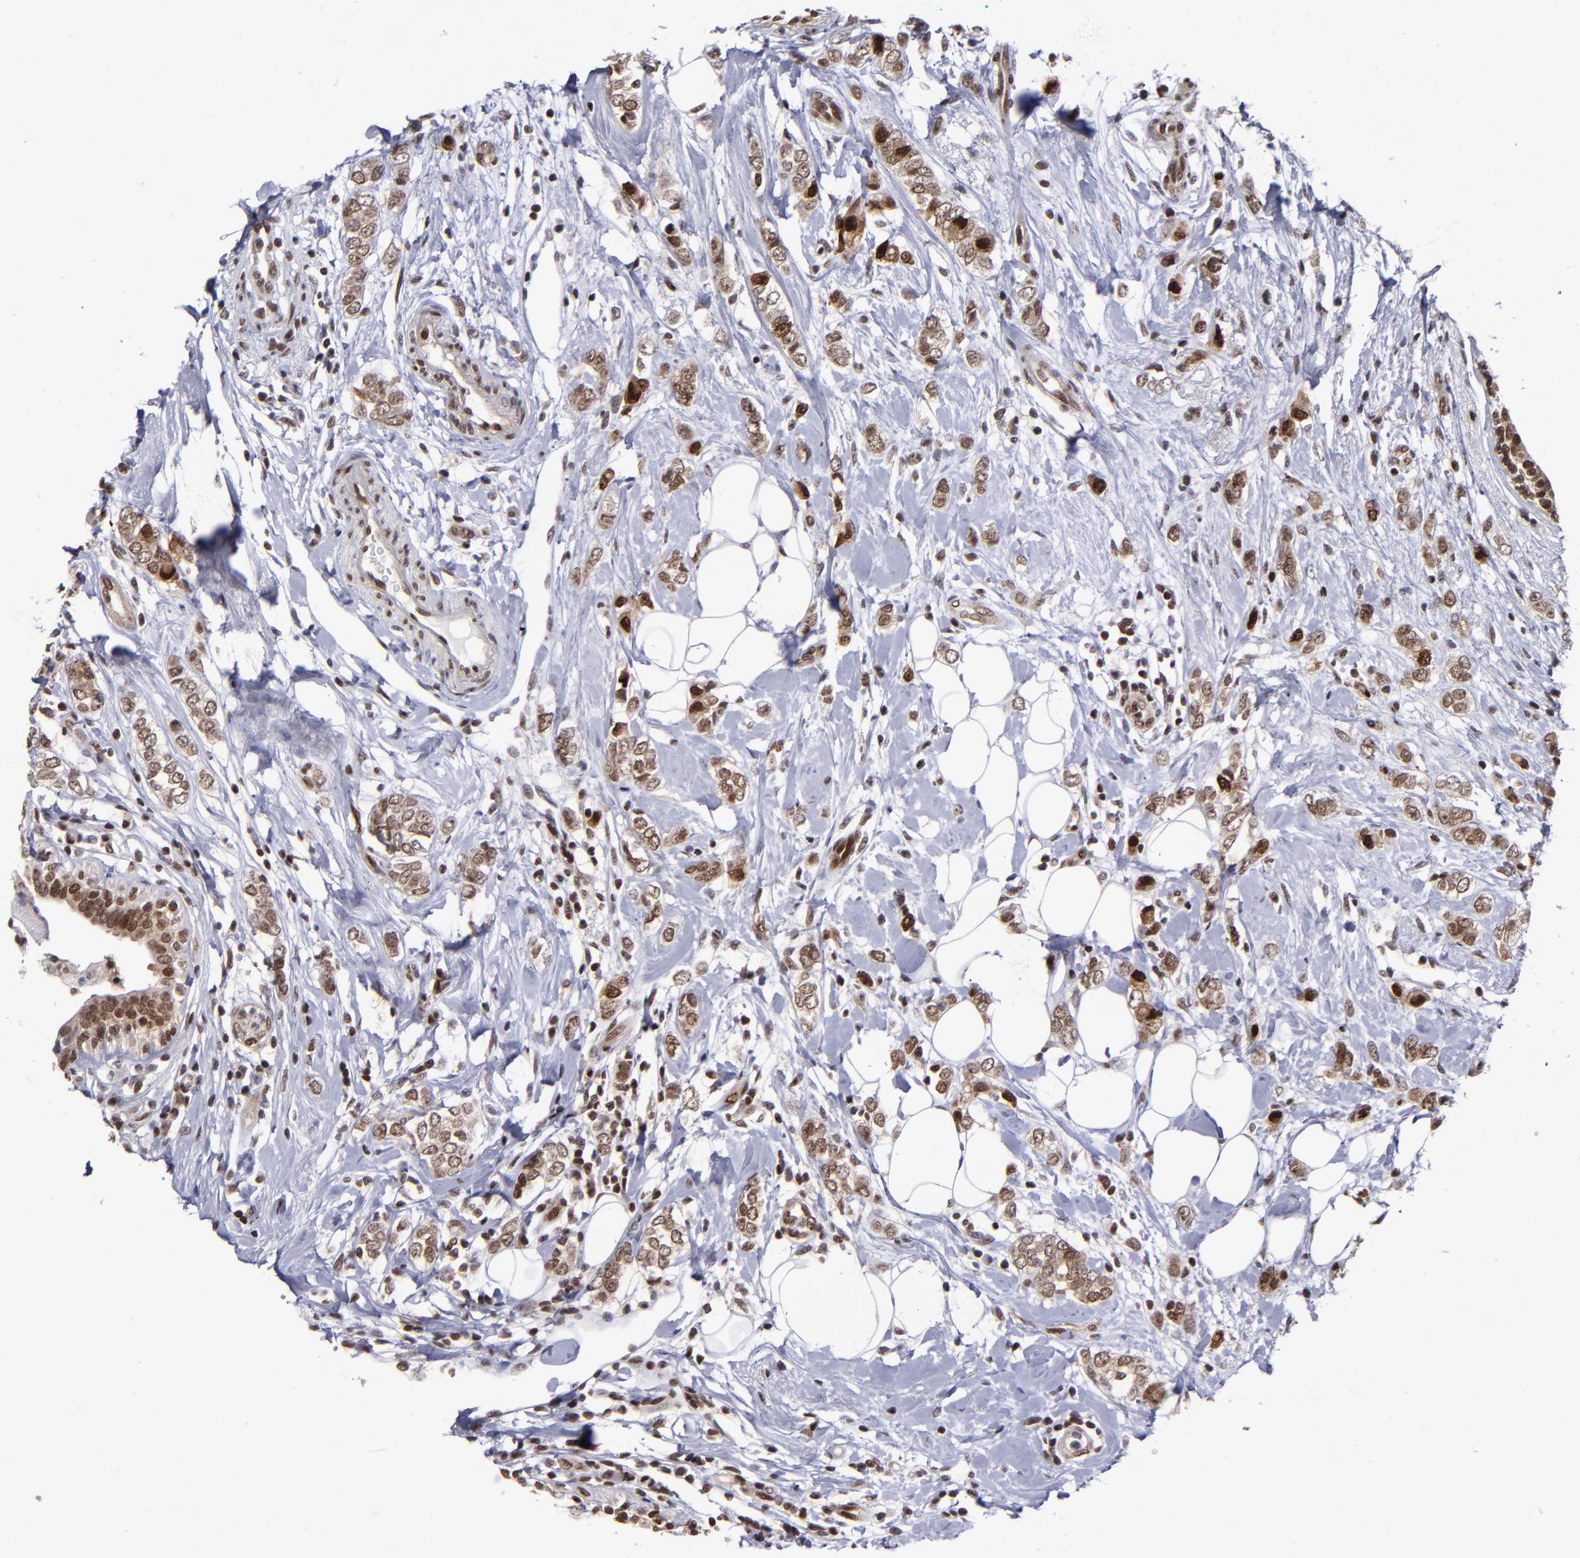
{"staining": {"intensity": "strong", "quantity": ">75%", "location": "cytoplasmic/membranous,nuclear"}, "tissue": "breast cancer", "cell_type": "Tumor cells", "image_type": "cancer", "snomed": [{"axis": "morphology", "description": "Normal tissue, NOS"}, {"axis": "morphology", "description": "Lobular carcinoma"}, {"axis": "topography", "description": "Breast"}], "caption": "Breast cancer stained for a protein (brown) exhibits strong cytoplasmic/membranous and nuclear positive positivity in approximately >75% of tumor cells.", "gene": "MGMT", "patient": {"sex": "female", "age": 47}}